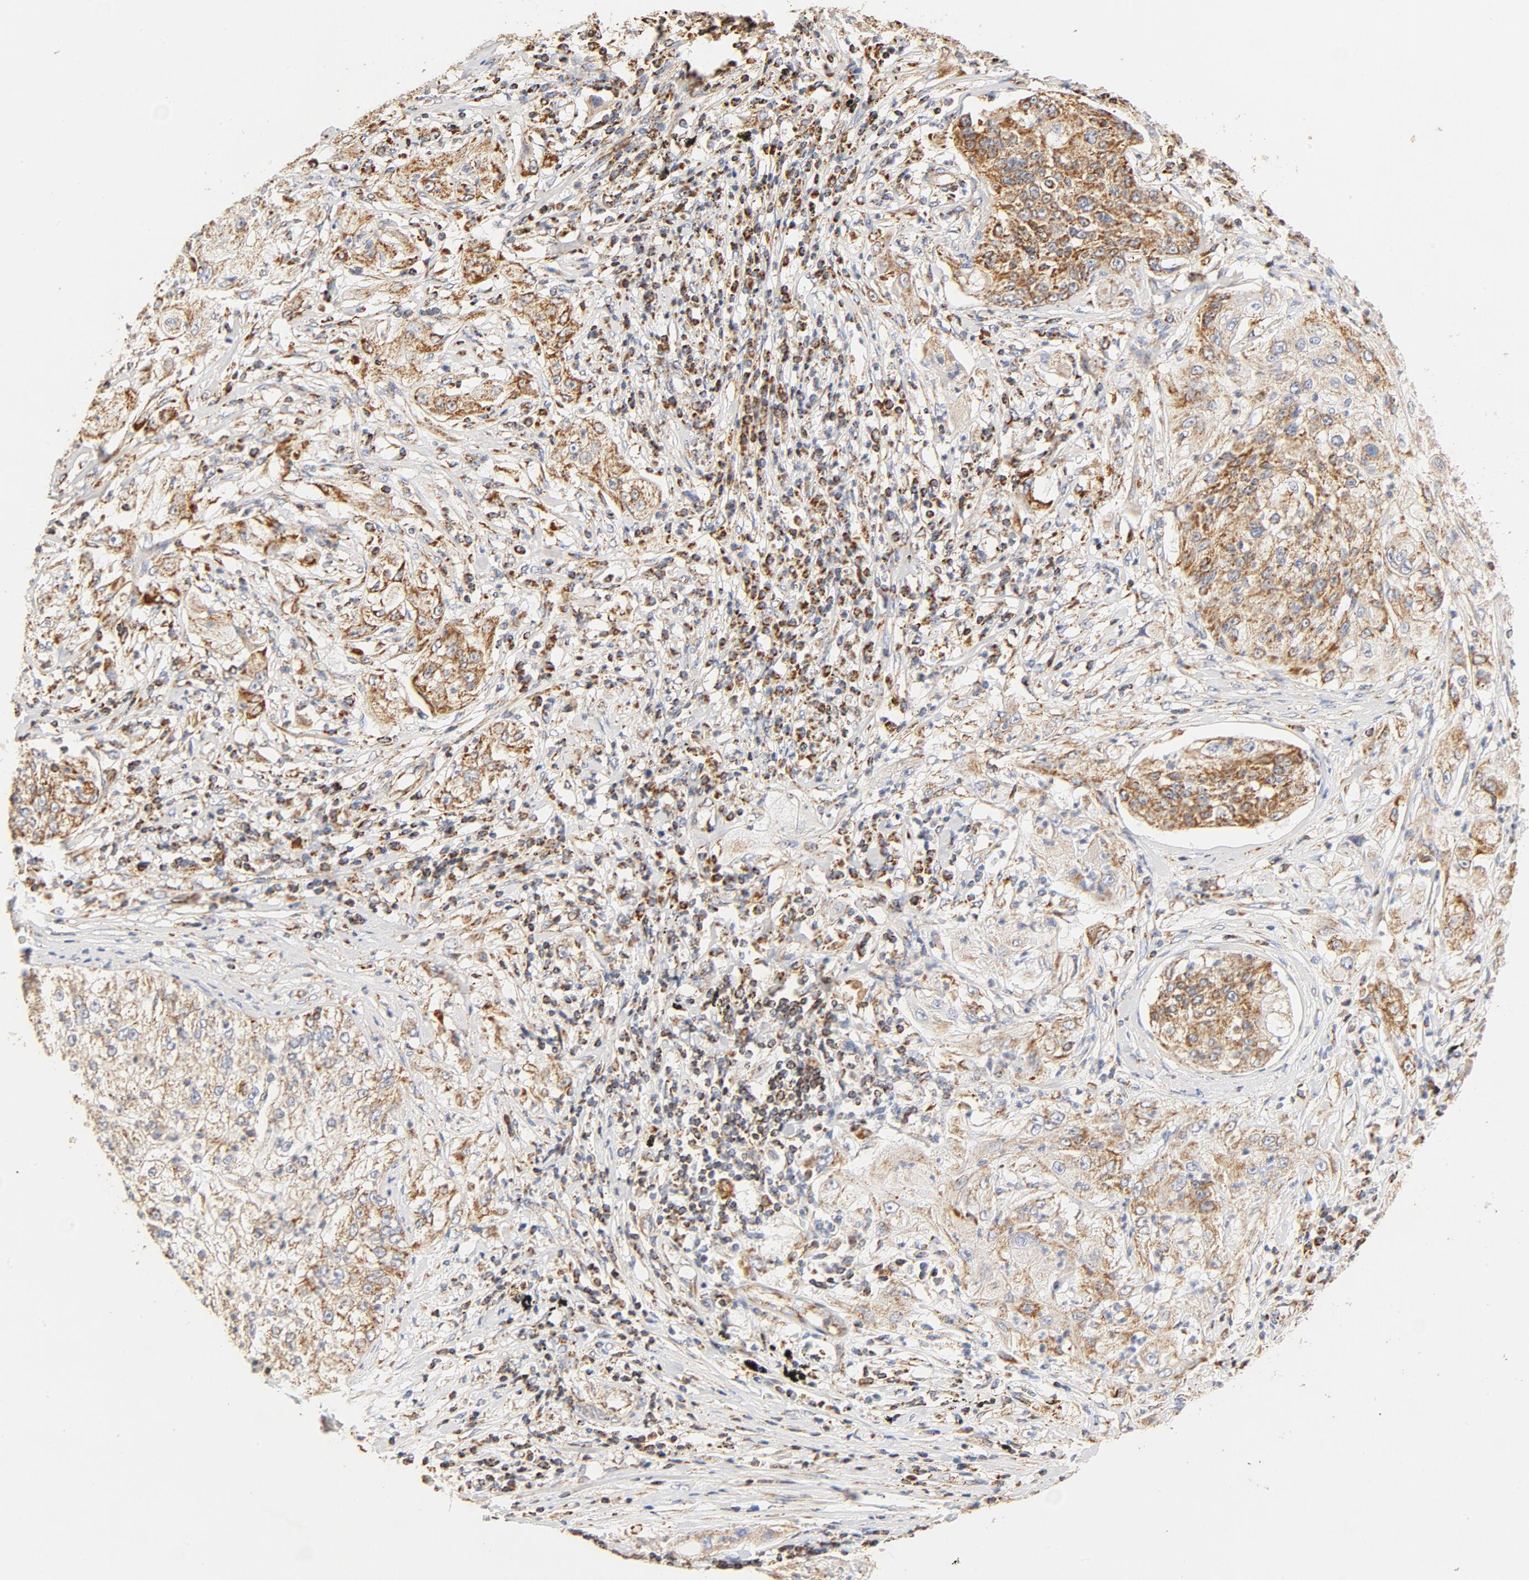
{"staining": {"intensity": "moderate", "quantity": ">75%", "location": "cytoplasmic/membranous"}, "tissue": "lung cancer", "cell_type": "Tumor cells", "image_type": "cancer", "snomed": [{"axis": "morphology", "description": "Inflammation, NOS"}, {"axis": "morphology", "description": "Squamous cell carcinoma, NOS"}, {"axis": "topography", "description": "Lymph node"}, {"axis": "topography", "description": "Soft tissue"}, {"axis": "topography", "description": "Lung"}], "caption": "Immunohistochemical staining of human lung cancer shows medium levels of moderate cytoplasmic/membranous protein staining in approximately >75% of tumor cells.", "gene": "COX4I1", "patient": {"sex": "male", "age": 66}}